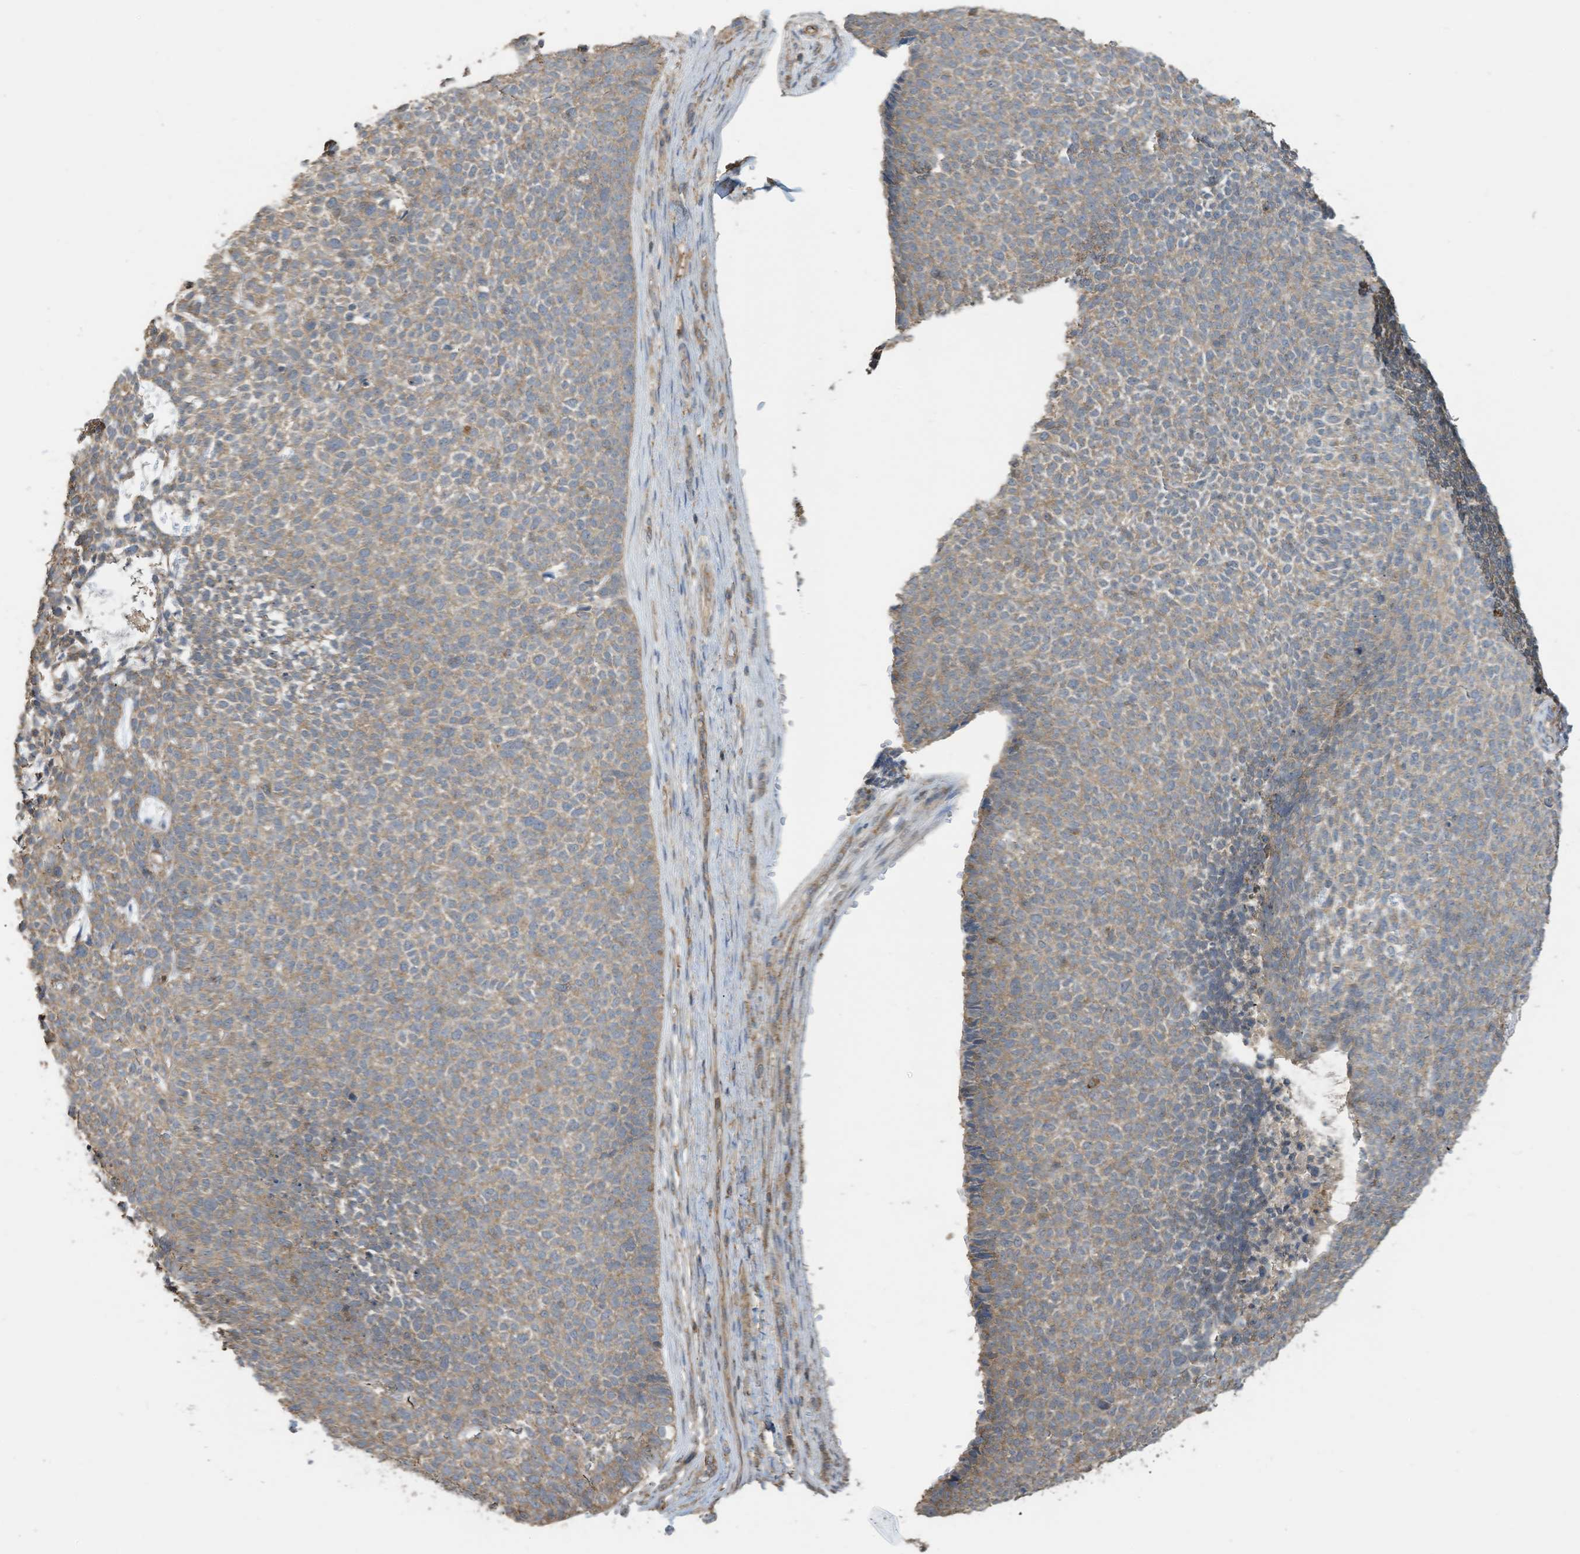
{"staining": {"intensity": "weak", "quantity": "25%-75%", "location": "cytoplasmic/membranous"}, "tissue": "skin cancer", "cell_type": "Tumor cells", "image_type": "cancer", "snomed": [{"axis": "morphology", "description": "Basal cell carcinoma"}, {"axis": "topography", "description": "Skin"}], "caption": "There is low levels of weak cytoplasmic/membranous staining in tumor cells of skin cancer (basal cell carcinoma), as demonstrated by immunohistochemical staining (brown color).", "gene": "COX10", "patient": {"sex": "female", "age": 84}}